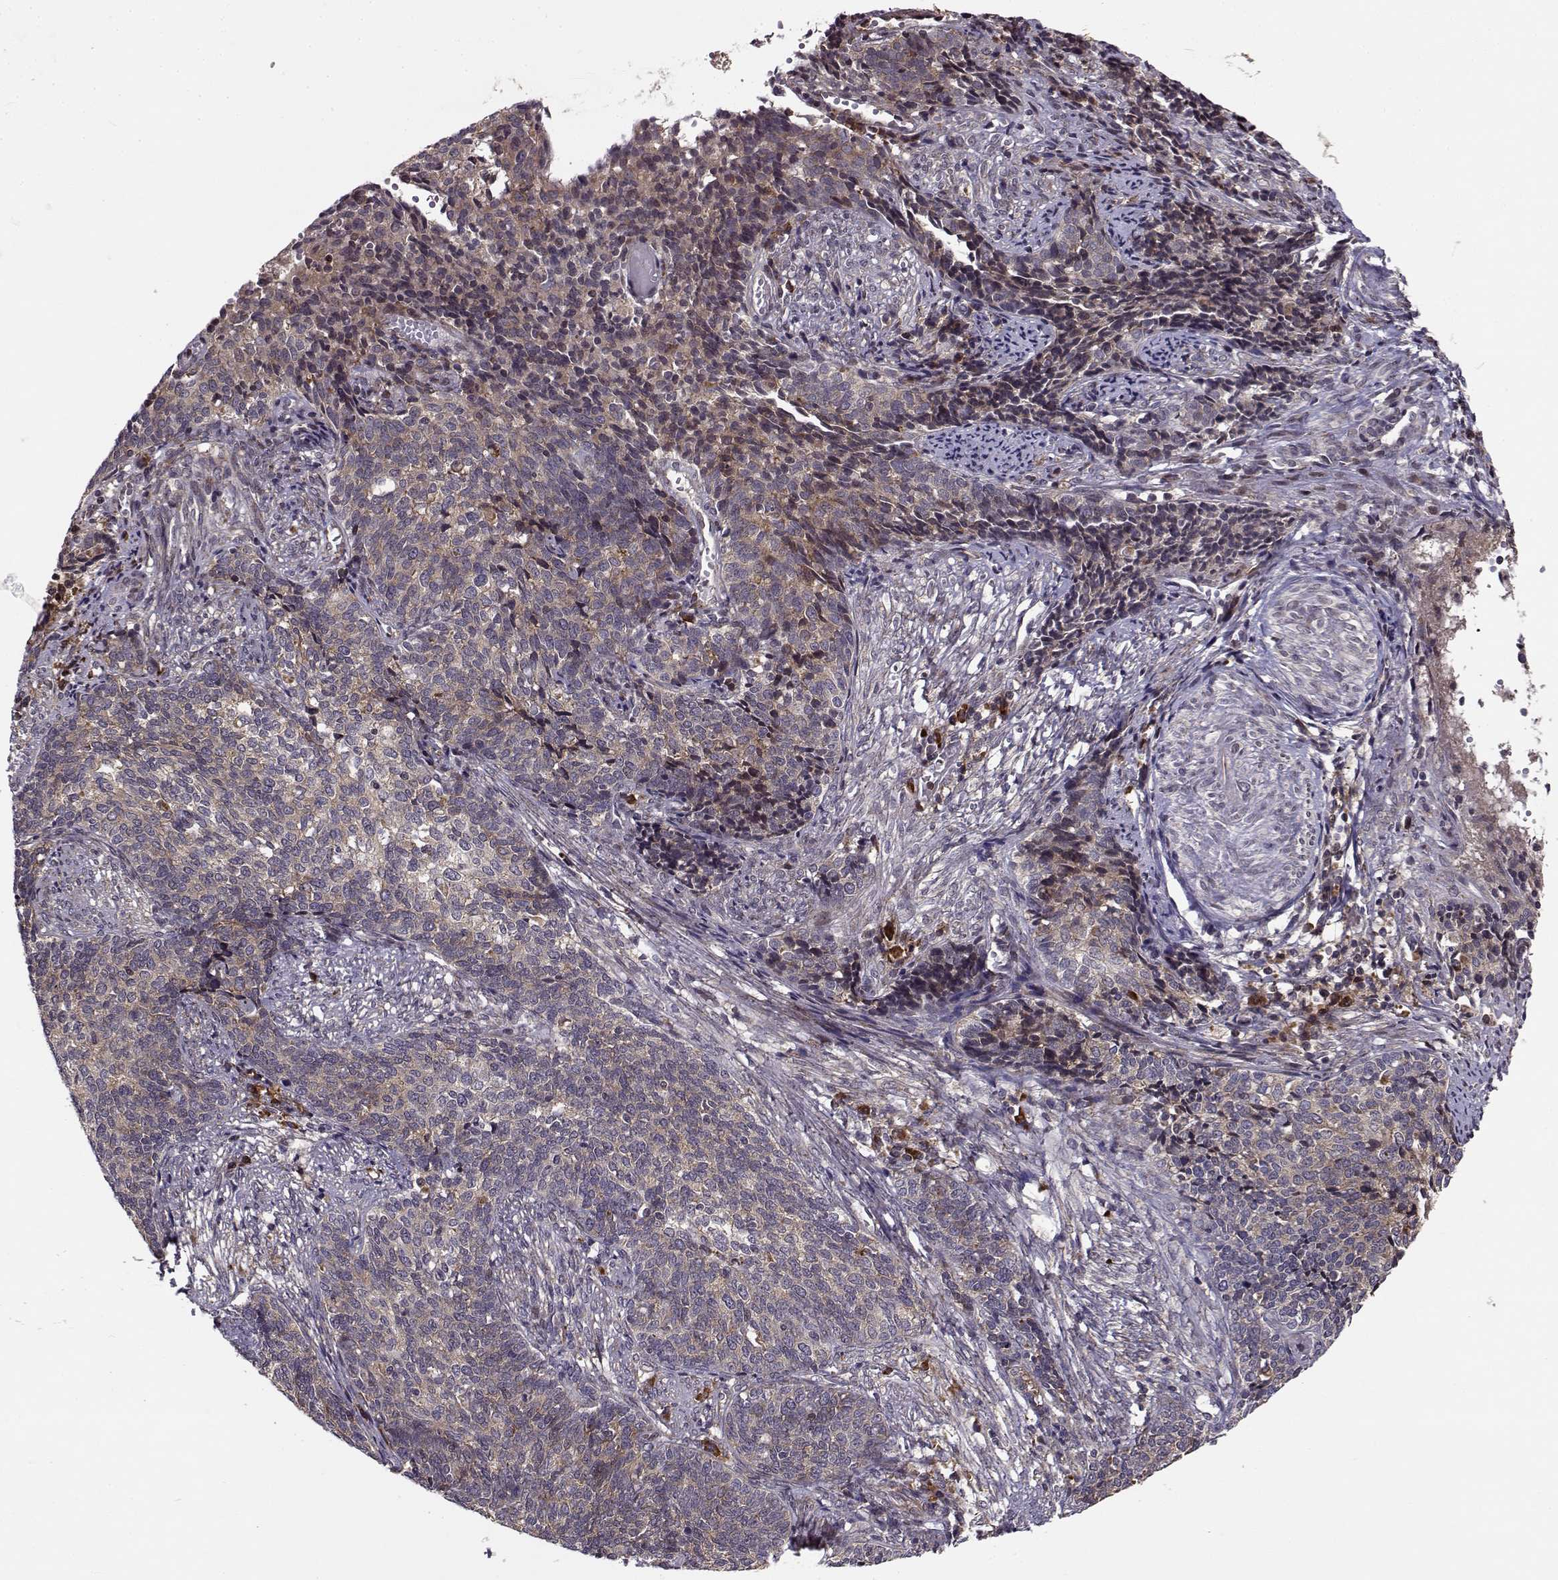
{"staining": {"intensity": "weak", "quantity": "25%-75%", "location": "cytoplasmic/membranous"}, "tissue": "cervical cancer", "cell_type": "Tumor cells", "image_type": "cancer", "snomed": [{"axis": "morphology", "description": "Squamous cell carcinoma, NOS"}, {"axis": "topography", "description": "Cervix"}], "caption": "This histopathology image exhibits IHC staining of cervical squamous cell carcinoma, with low weak cytoplasmic/membranous staining in approximately 25%-75% of tumor cells.", "gene": "RPL31", "patient": {"sex": "female", "age": 39}}